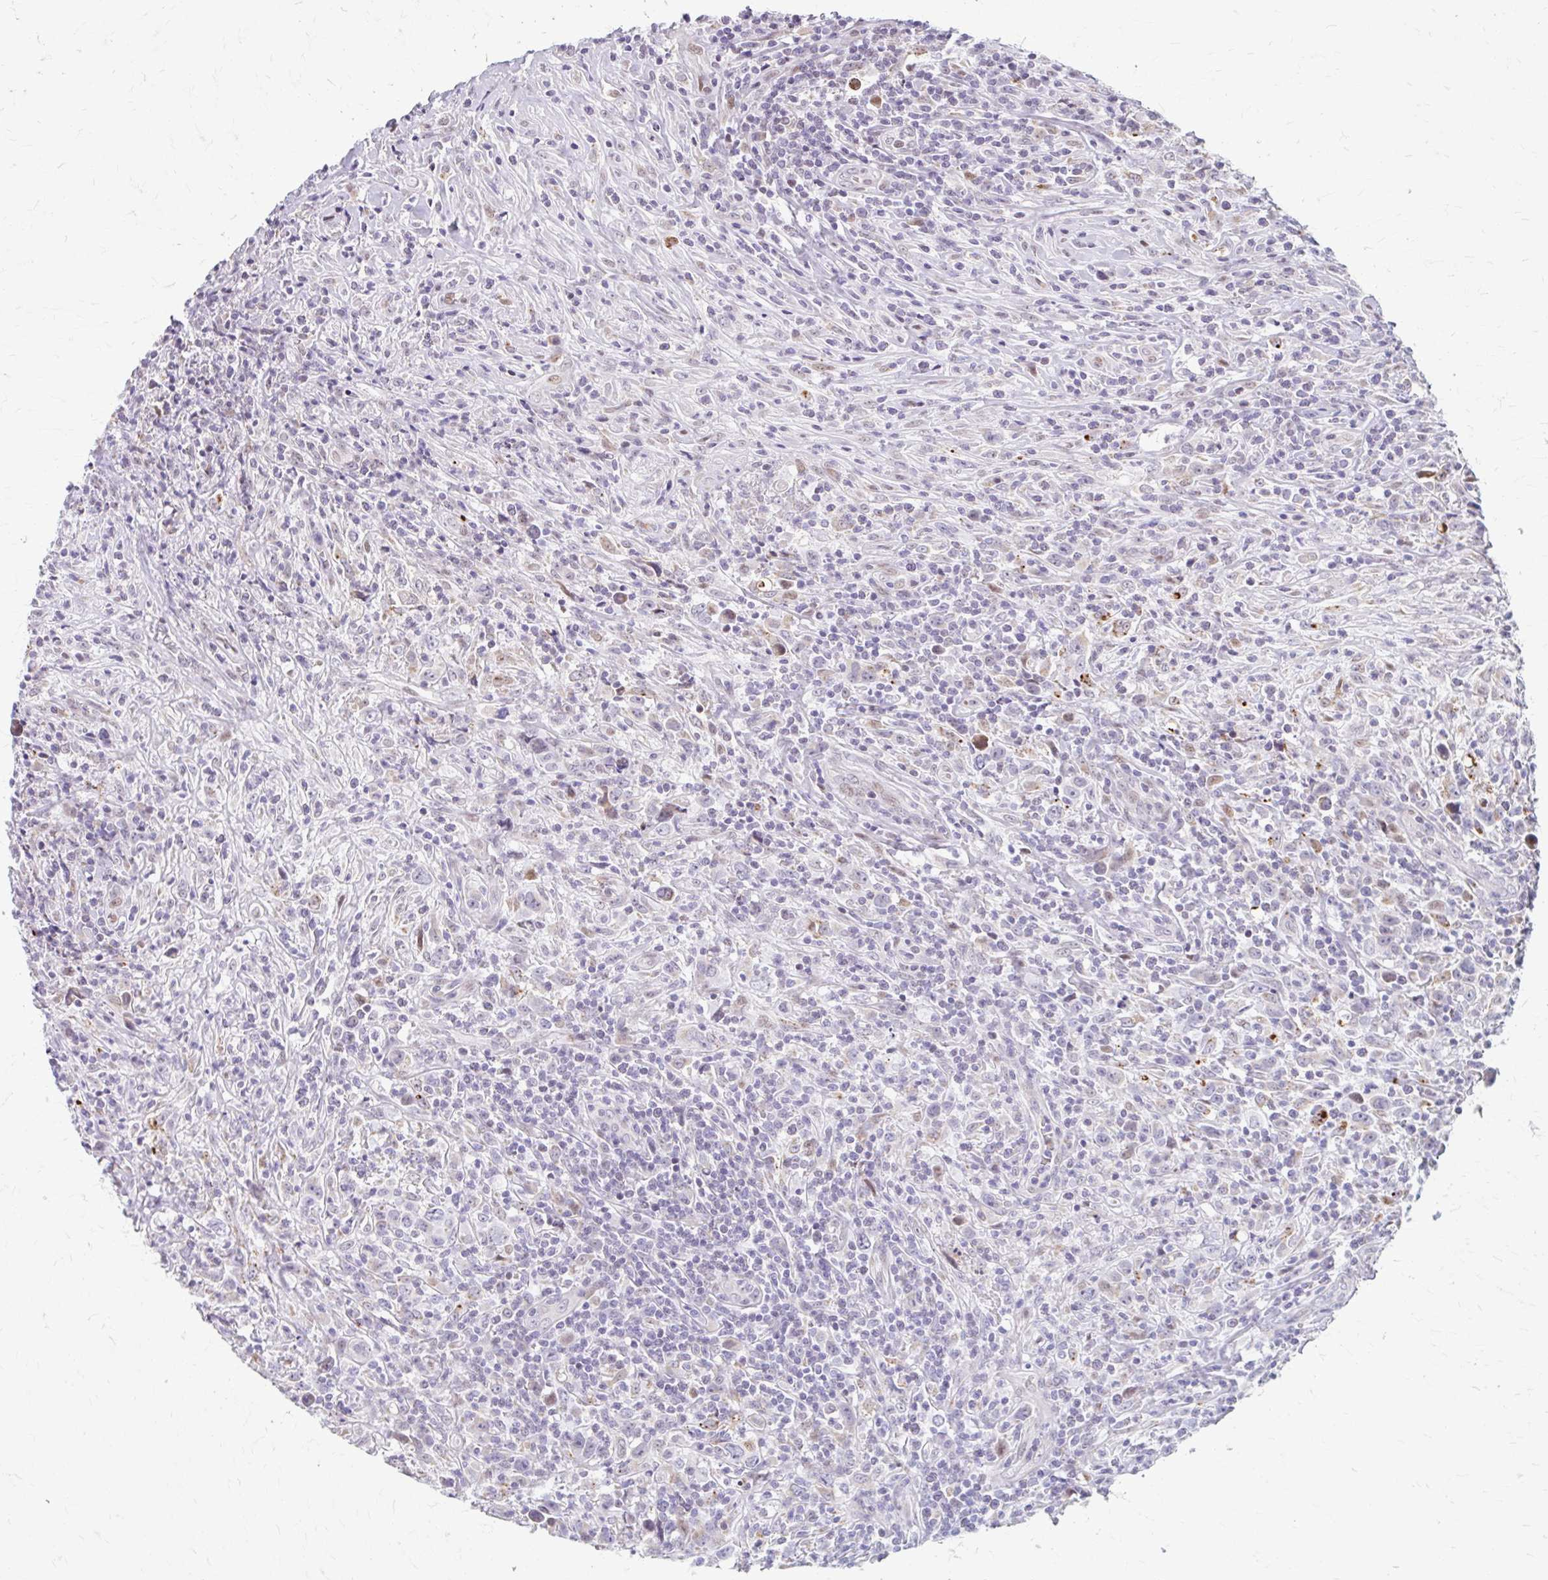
{"staining": {"intensity": "negative", "quantity": "none", "location": "none"}, "tissue": "lymphoma", "cell_type": "Tumor cells", "image_type": "cancer", "snomed": [{"axis": "morphology", "description": "Hodgkin's disease, NOS"}, {"axis": "topography", "description": "Lymph node"}], "caption": "The histopathology image exhibits no significant expression in tumor cells of Hodgkin's disease. Nuclei are stained in blue.", "gene": "BEAN1", "patient": {"sex": "female", "age": 18}}